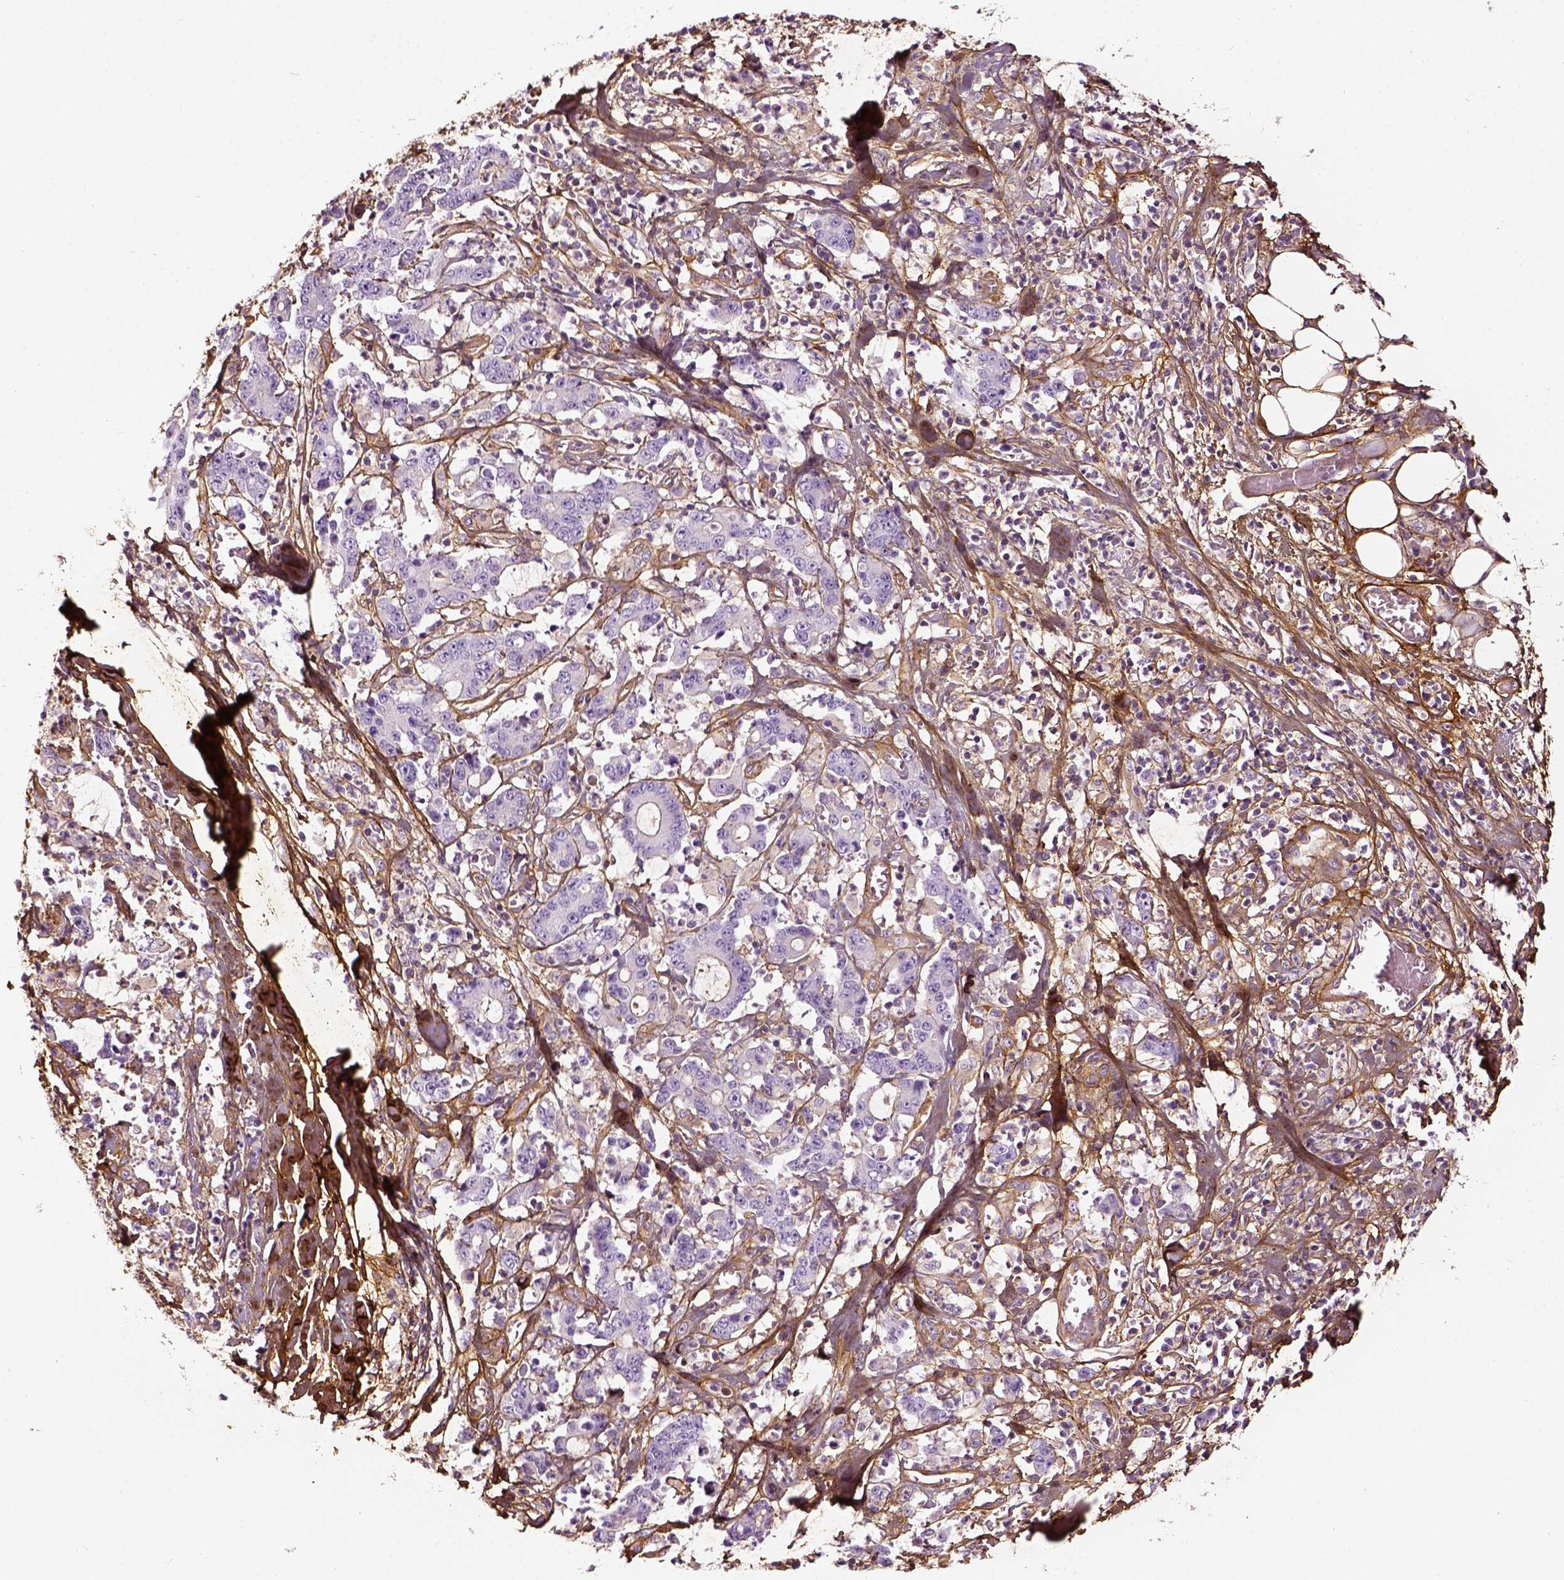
{"staining": {"intensity": "negative", "quantity": "none", "location": "none"}, "tissue": "stomach cancer", "cell_type": "Tumor cells", "image_type": "cancer", "snomed": [{"axis": "morphology", "description": "Adenocarcinoma, NOS"}, {"axis": "topography", "description": "Stomach, upper"}], "caption": "Immunohistochemistry of stomach cancer exhibits no positivity in tumor cells. (DAB immunohistochemistry, high magnification).", "gene": "COL6A2", "patient": {"sex": "male", "age": 68}}